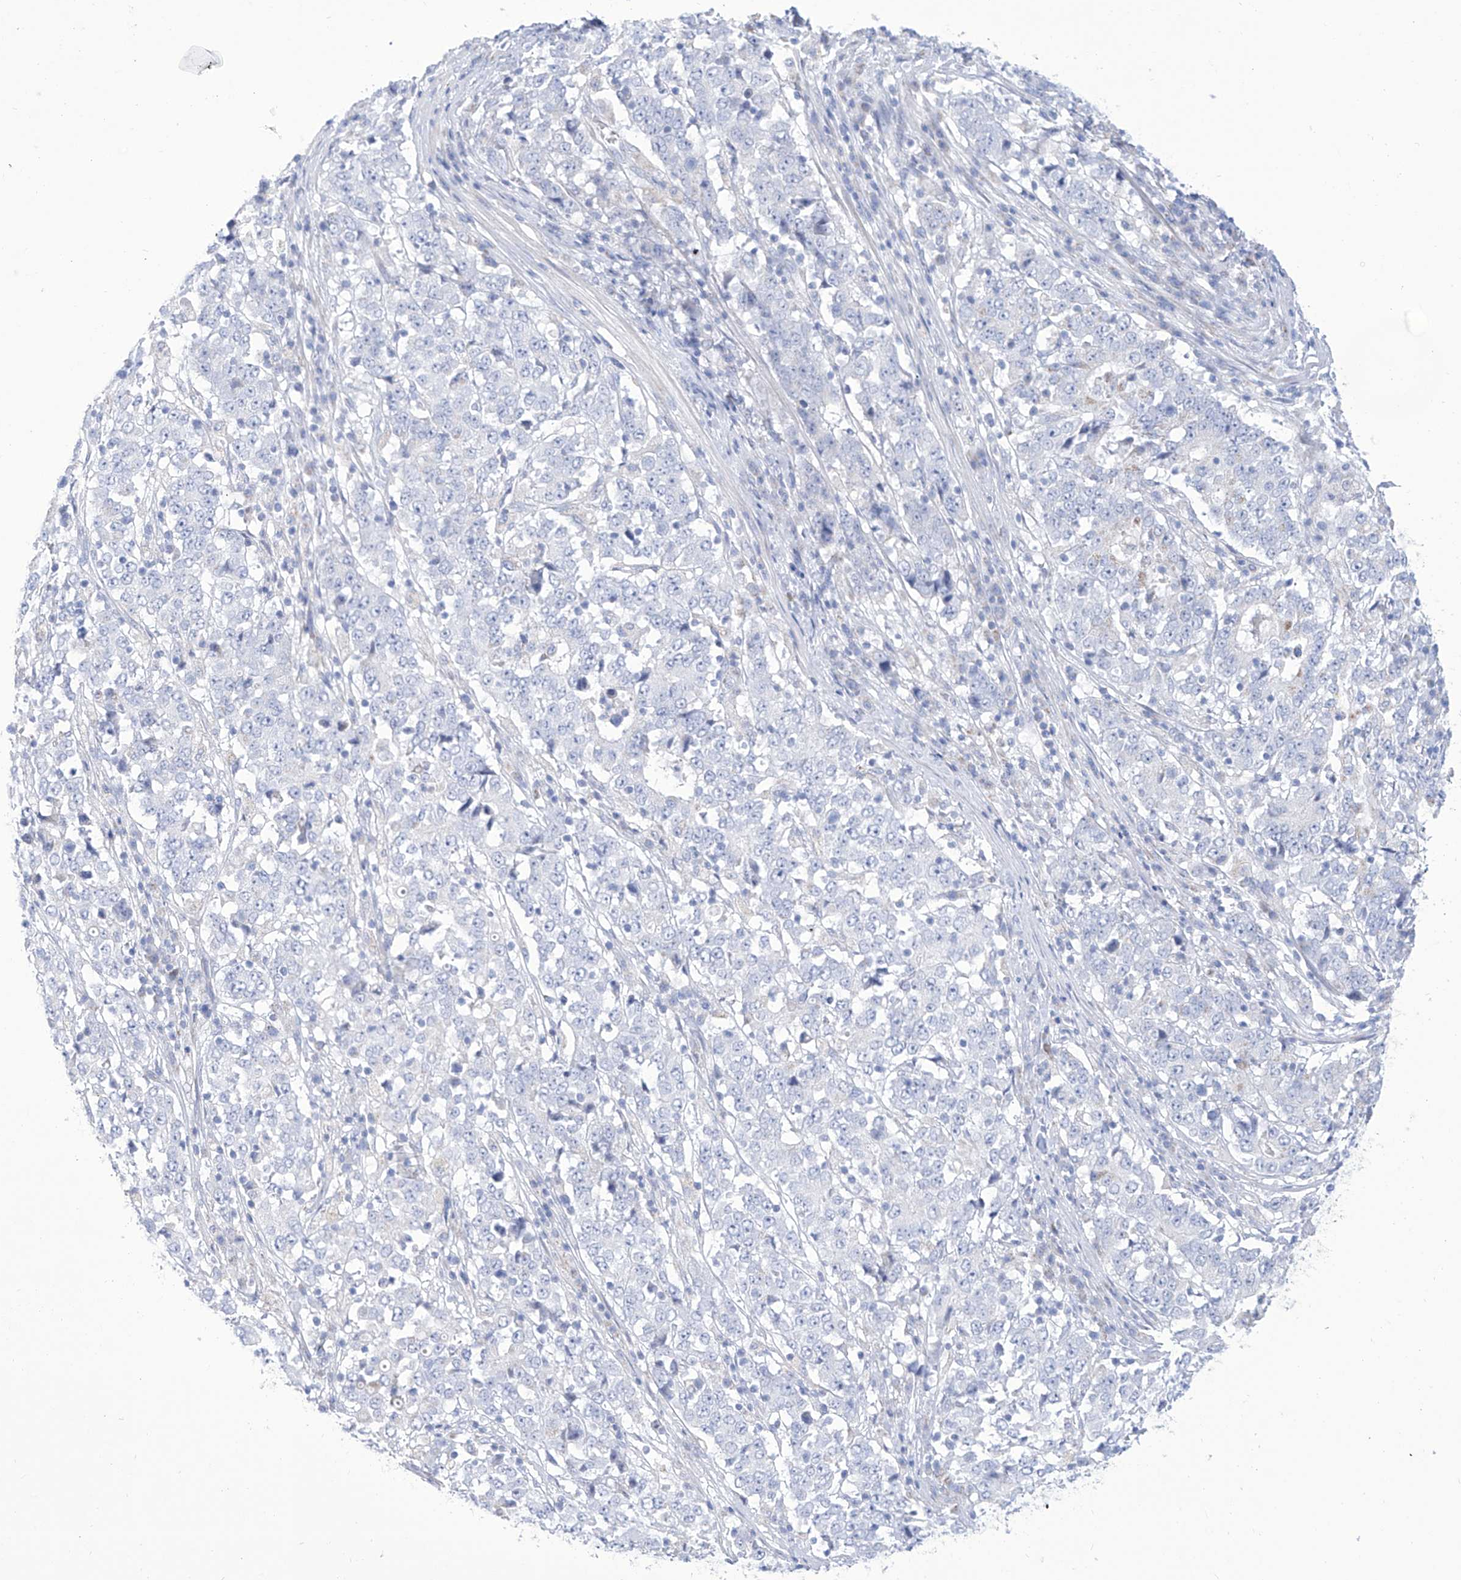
{"staining": {"intensity": "negative", "quantity": "none", "location": "none"}, "tissue": "stomach cancer", "cell_type": "Tumor cells", "image_type": "cancer", "snomed": [{"axis": "morphology", "description": "Adenocarcinoma, NOS"}, {"axis": "topography", "description": "Stomach"}], "caption": "A high-resolution photomicrograph shows immunohistochemistry (IHC) staining of stomach adenocarcinoma, which reveals no significant expression in tumor cells.", "gene": "ALDH6A1", "patient": {"sex": "male", "age": 59}}